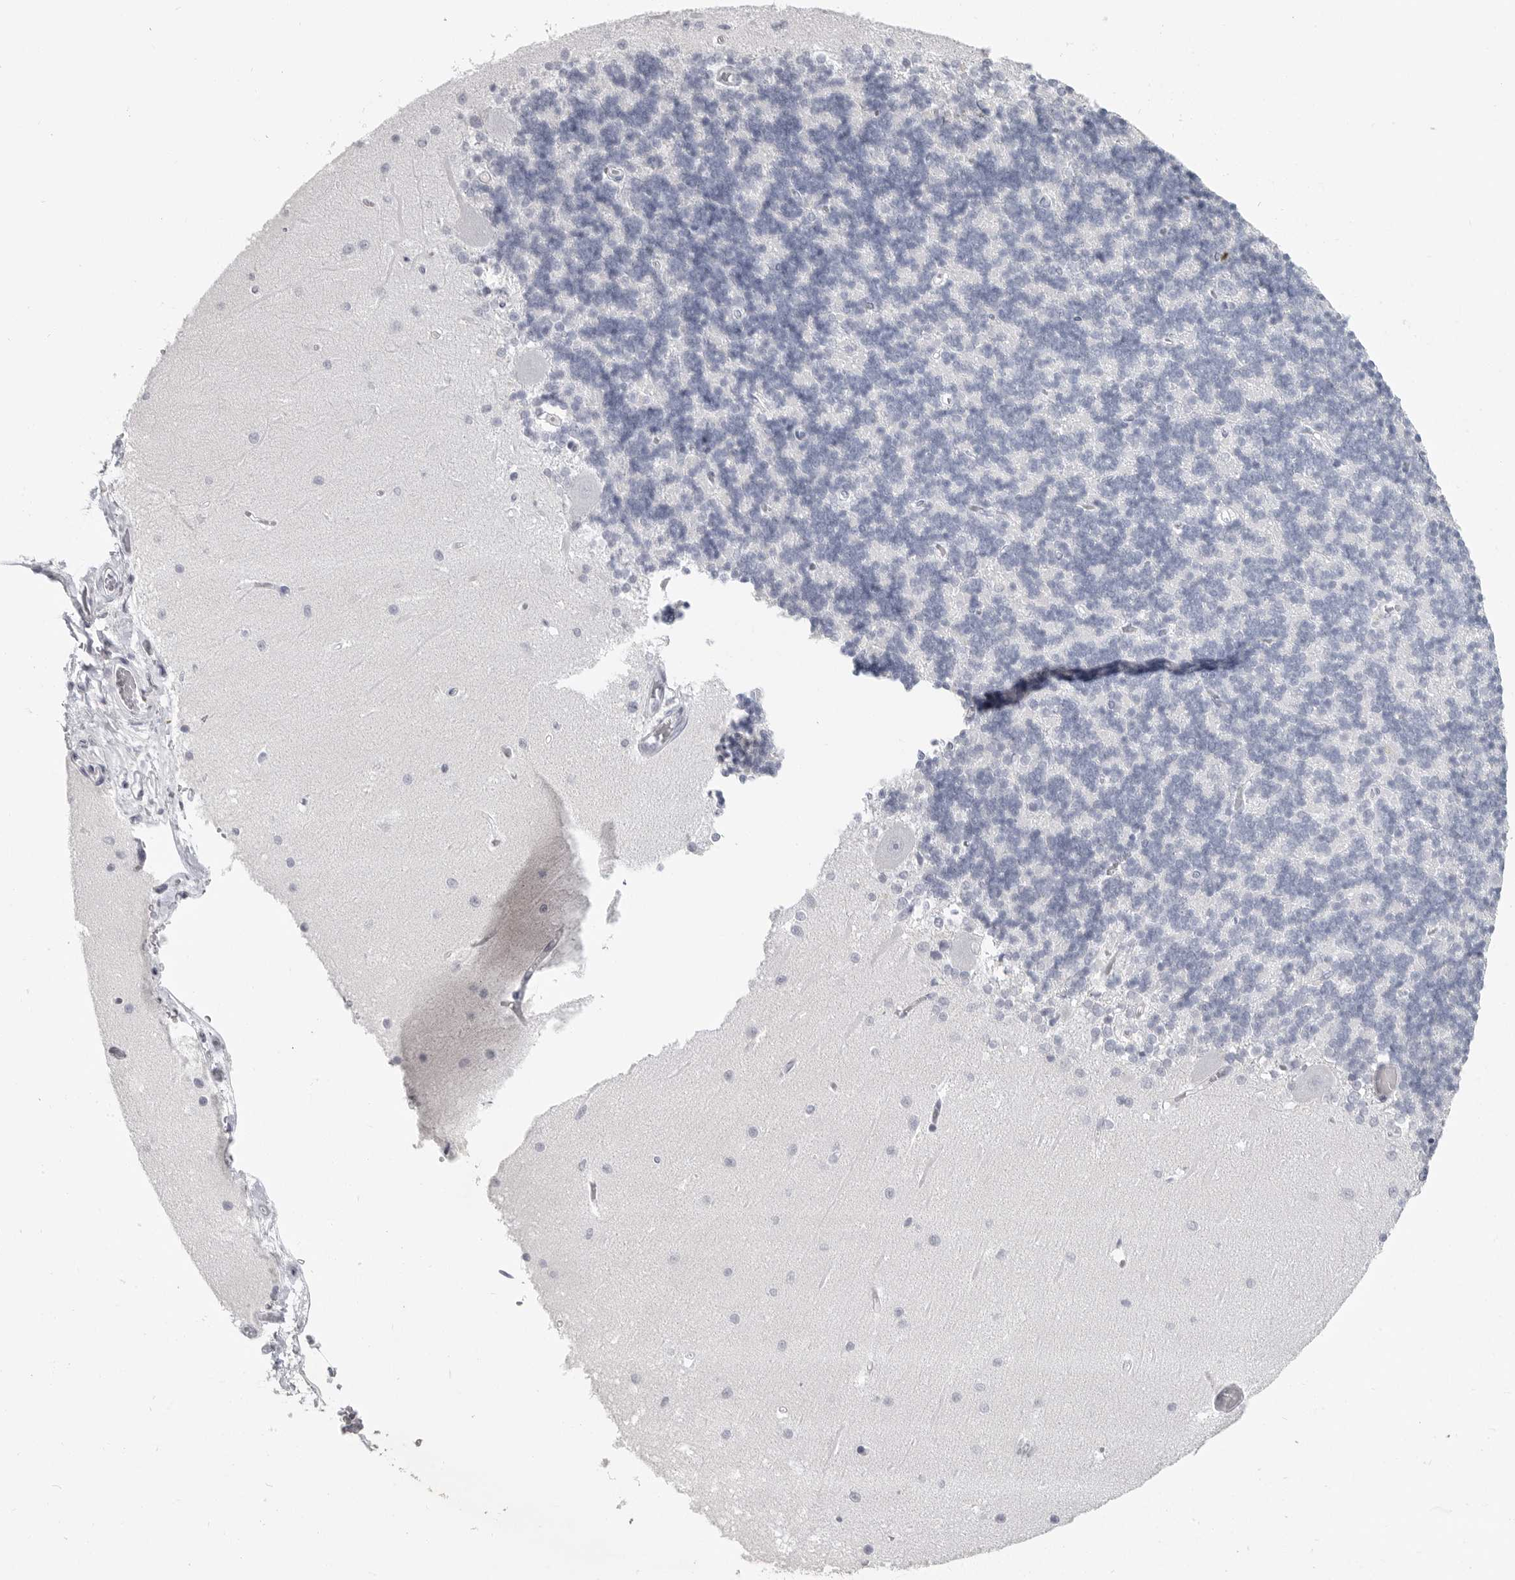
{"staining": {"intensity": "negative", "quantity": "none", "location": "none"}, "tissue": "cerebellum", "cell_type": "Cells in granular layer", "image_type": "normal", "snomed": [{"axis": "morphology", "description": "Normal tissue, NOS"}, {"axis": "topography", "description": "Cerebellum"}], "caption": "This histopathology image is of benign cerebellum stained with immunohistochemistry (IHC) to label a protein in brown with the nuclei are counter-stained blue. There is no staining in cells in granular layer.", "gene": "LY6D", "patient": {"sex": "male", "age": 37}}